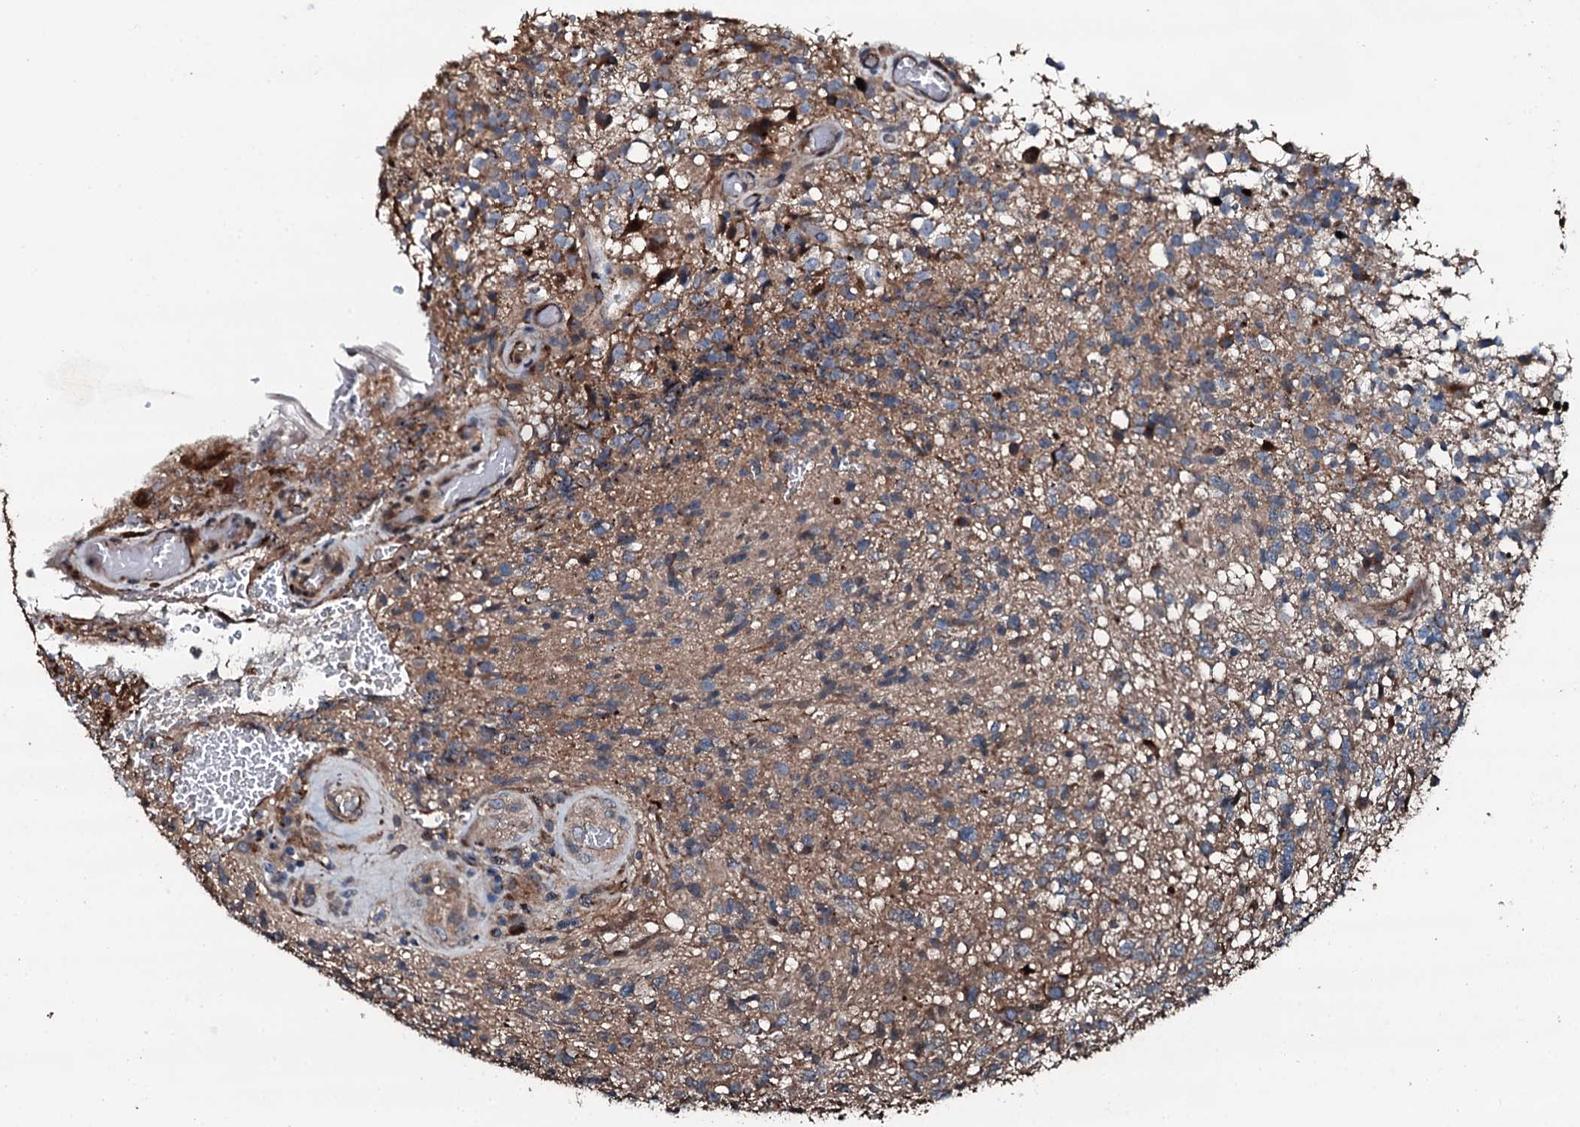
{"staining": {"intensity": "moderate", "quantity": ">75%", "location": "cytoplasmic/membranous"}, "tissue": "glioma", "cell_type": "Tumor cells", "image_type": "cancer", "snomed": [{"axis": "morphology", "description": "Glioma, malignant, High grade"}, {"axis": "topography", "description": "Brain"}], "caption": "The immunohistochemical stain highlights moderate cytoplasmic/membranous positivity in tumor cells of glioma tissue.", "gene": "AARS1", "patient": {"sex": "male", "age": 56}}